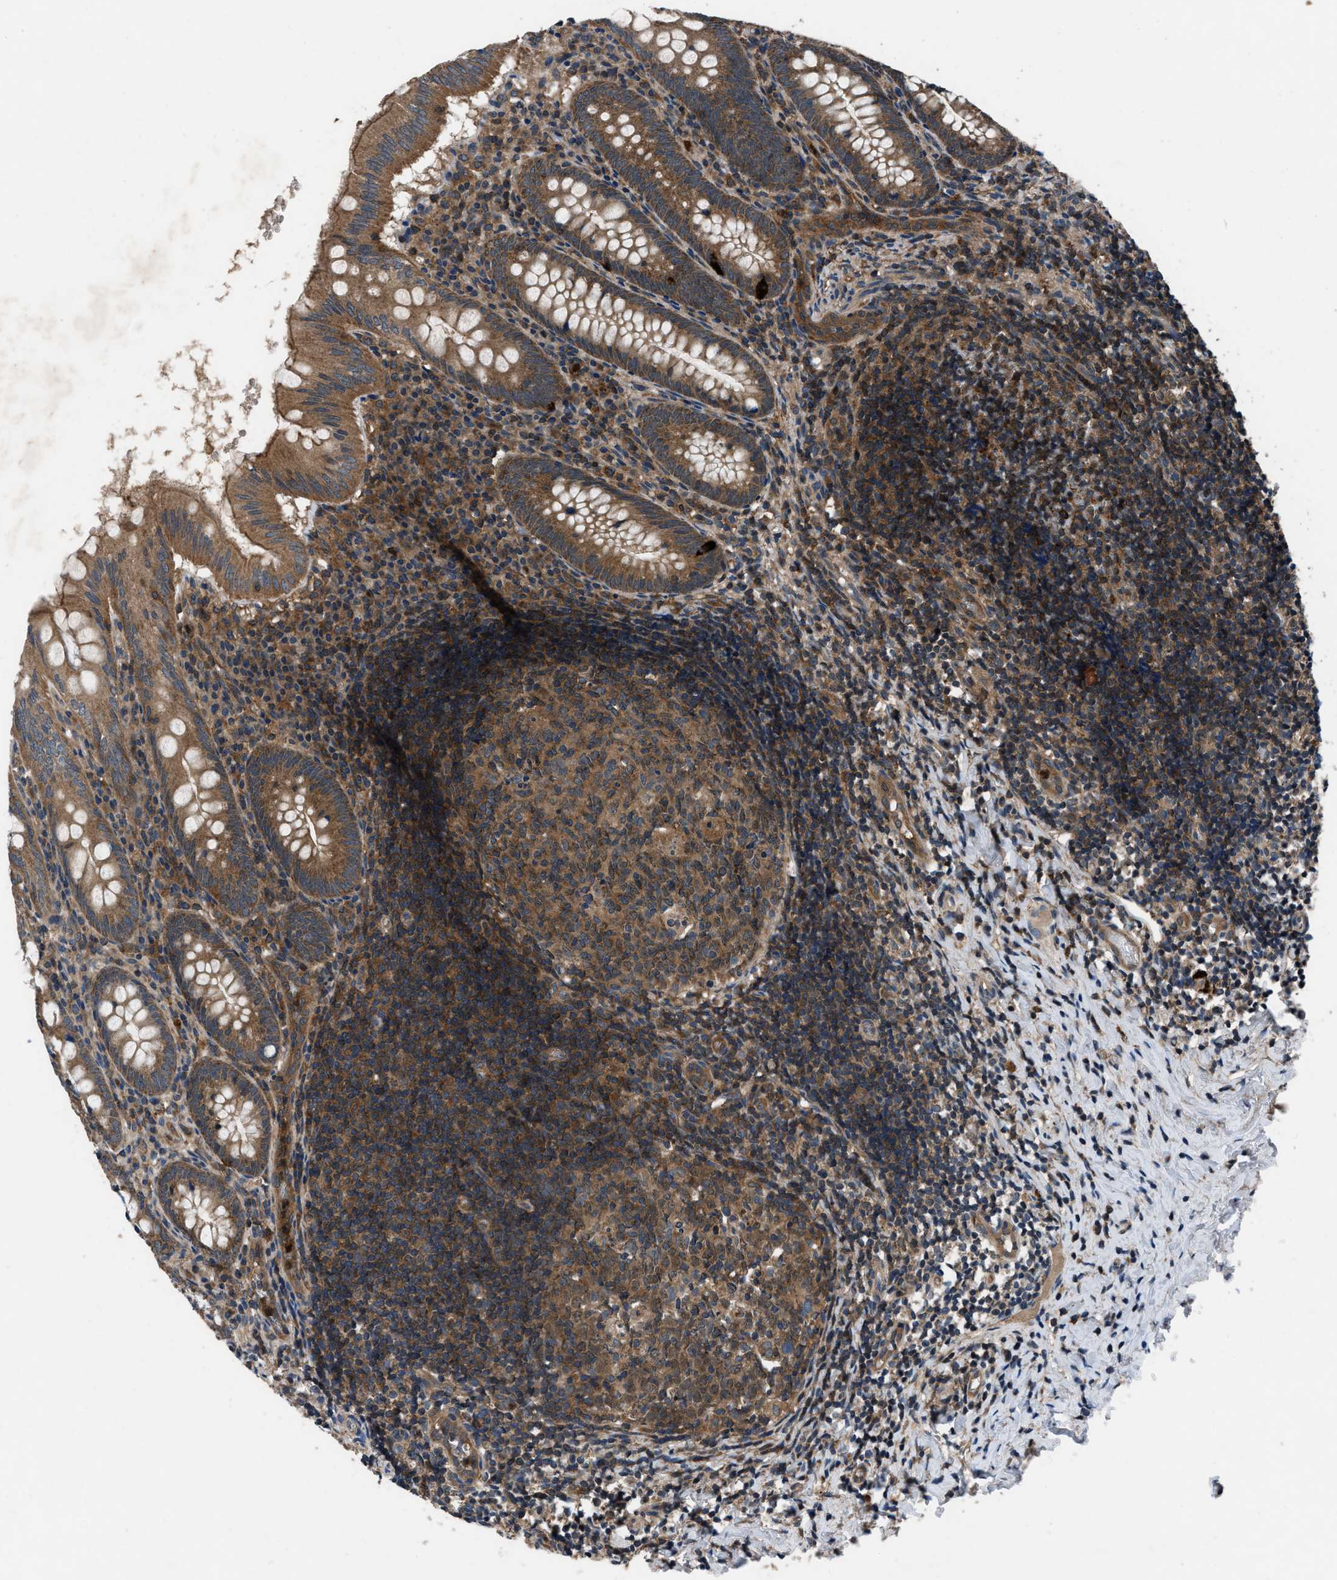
{"staining": {"intensity": "moderate", "quantity": ">75%", "location": "cytoplasmic/membranous"}, "tissue": "appendix", "cell_type": "Glandular cells", "image_type": "normal", "snomed": [{"axis": "morphology", "description": "Normal tissue, NOS"}, {"axis": "topography", "description": "Appendix"}], "caption": "IHC histopathology image of benign appendix: human appendix stained using immunohistochemistry (IHC) exhibits medium levels of moderate protein expression localized specifically in the cytoplasmic/membranous of glandular cells, appearing as a cytoplasmic/membranous brown color.", "gene": "USP25", "patient": {"sex": "male", "age": 8}}